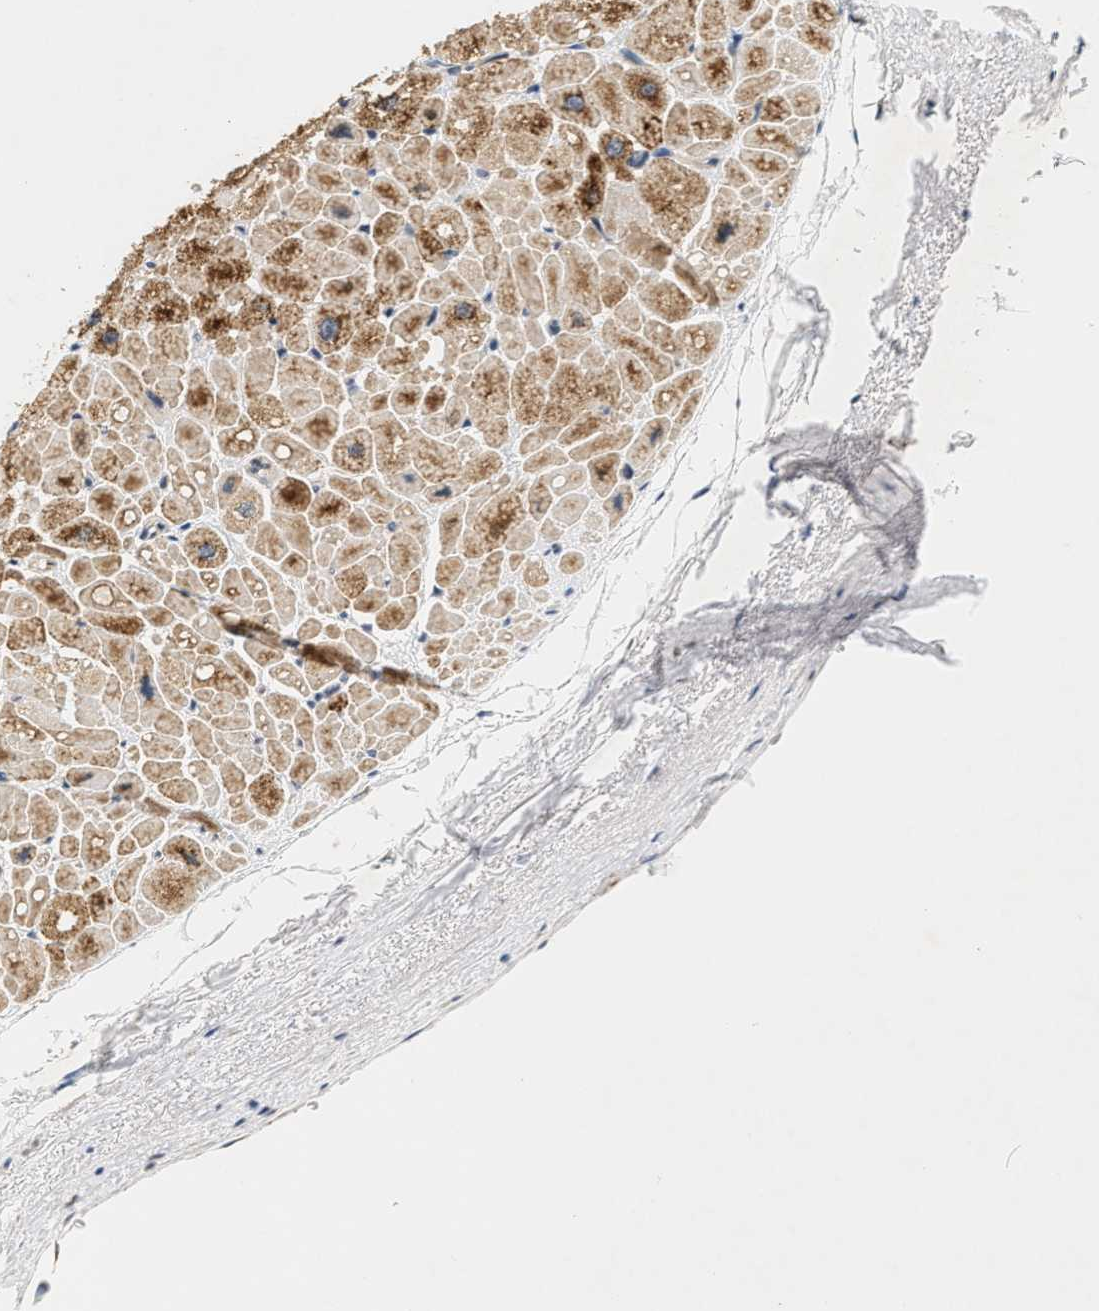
{"staining": {"intensity": "moderate", "quantity": ">75%", "location": "cytoplasmic/membranous"}, "tissue": "heart muscle", "cell_type": "Cardiomyocytes", "image_type": "normal", "snomed": [{"axis": "morphology", "description": "Normal tissue, NOS"}, {"axis": "topography", "description": "Heart"}], "caption": "Normal heart muscle exhibits moderate cytoplasmic/membranous positivity in about >75% of cardiomyocytes.", "gene": "GIGYF1", "patient": {"sex": "male", "age": 49}}